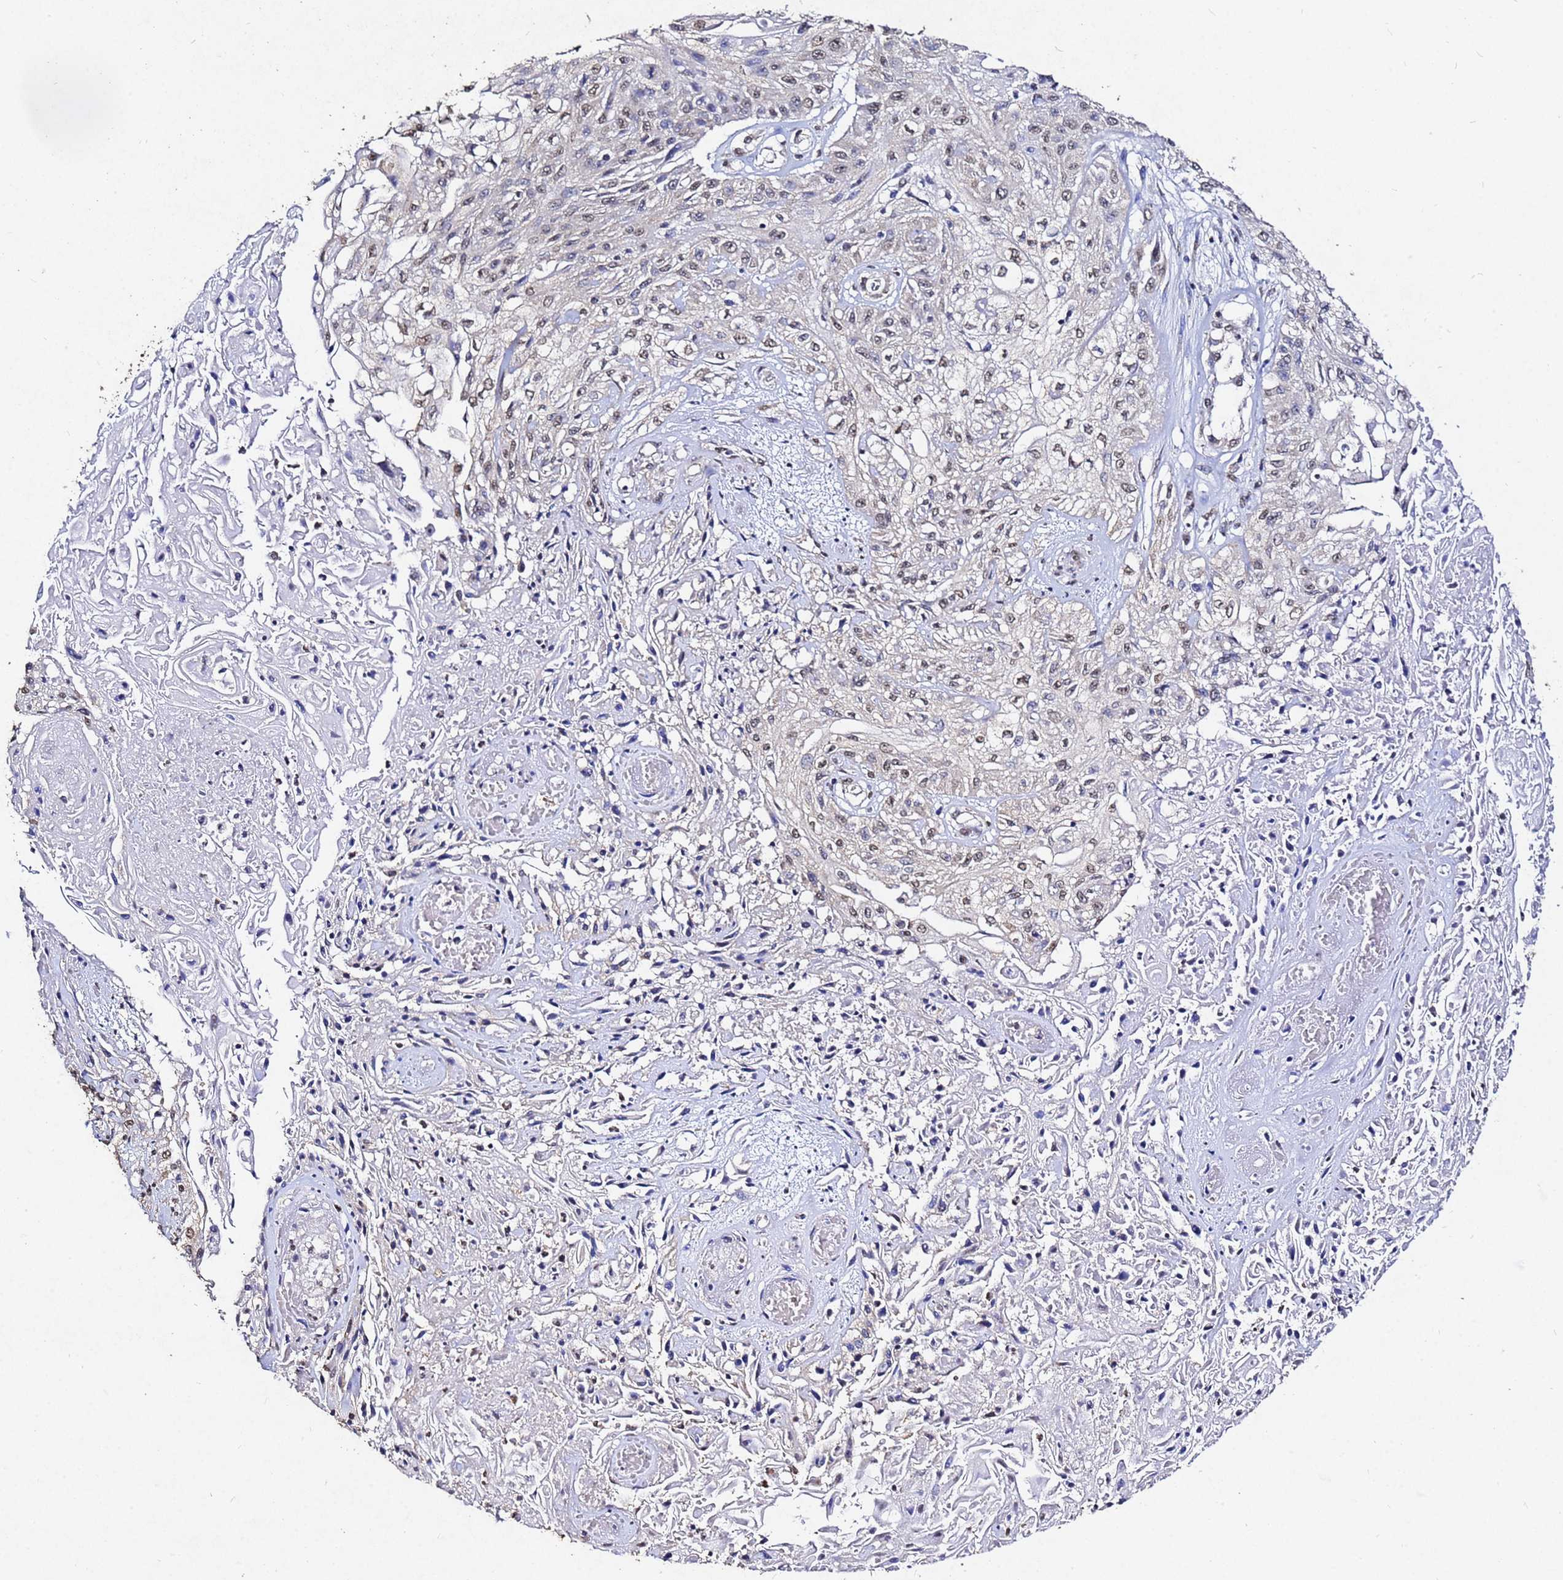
{"staining": {"intensity": "weak", "quantity": ">75%", "location": "nuclear"}, "tissue": "skin cancer", "cell_type": "Tumor cells", "image_type": "cancer", "snomed": [{"axis": "morphology", "description": "Squamous cell carcinoma, NOS"}, {"axis": "morphology", "description": "Squamous cell carcinoma, metastatic, NOS"}, {"axis": "topography", "description": "Skin"}, {"axis": "topography", "description": "Lymph node"}], "caption": "An IHC micrograph of tumor tissue is shown. Protein staining in brown labels weak nuclear positivity in squamous cell carcinoma (skin) within tumor cells.", "gene": "MYOCD", "patient": {"sex": "male", "age": 75}}